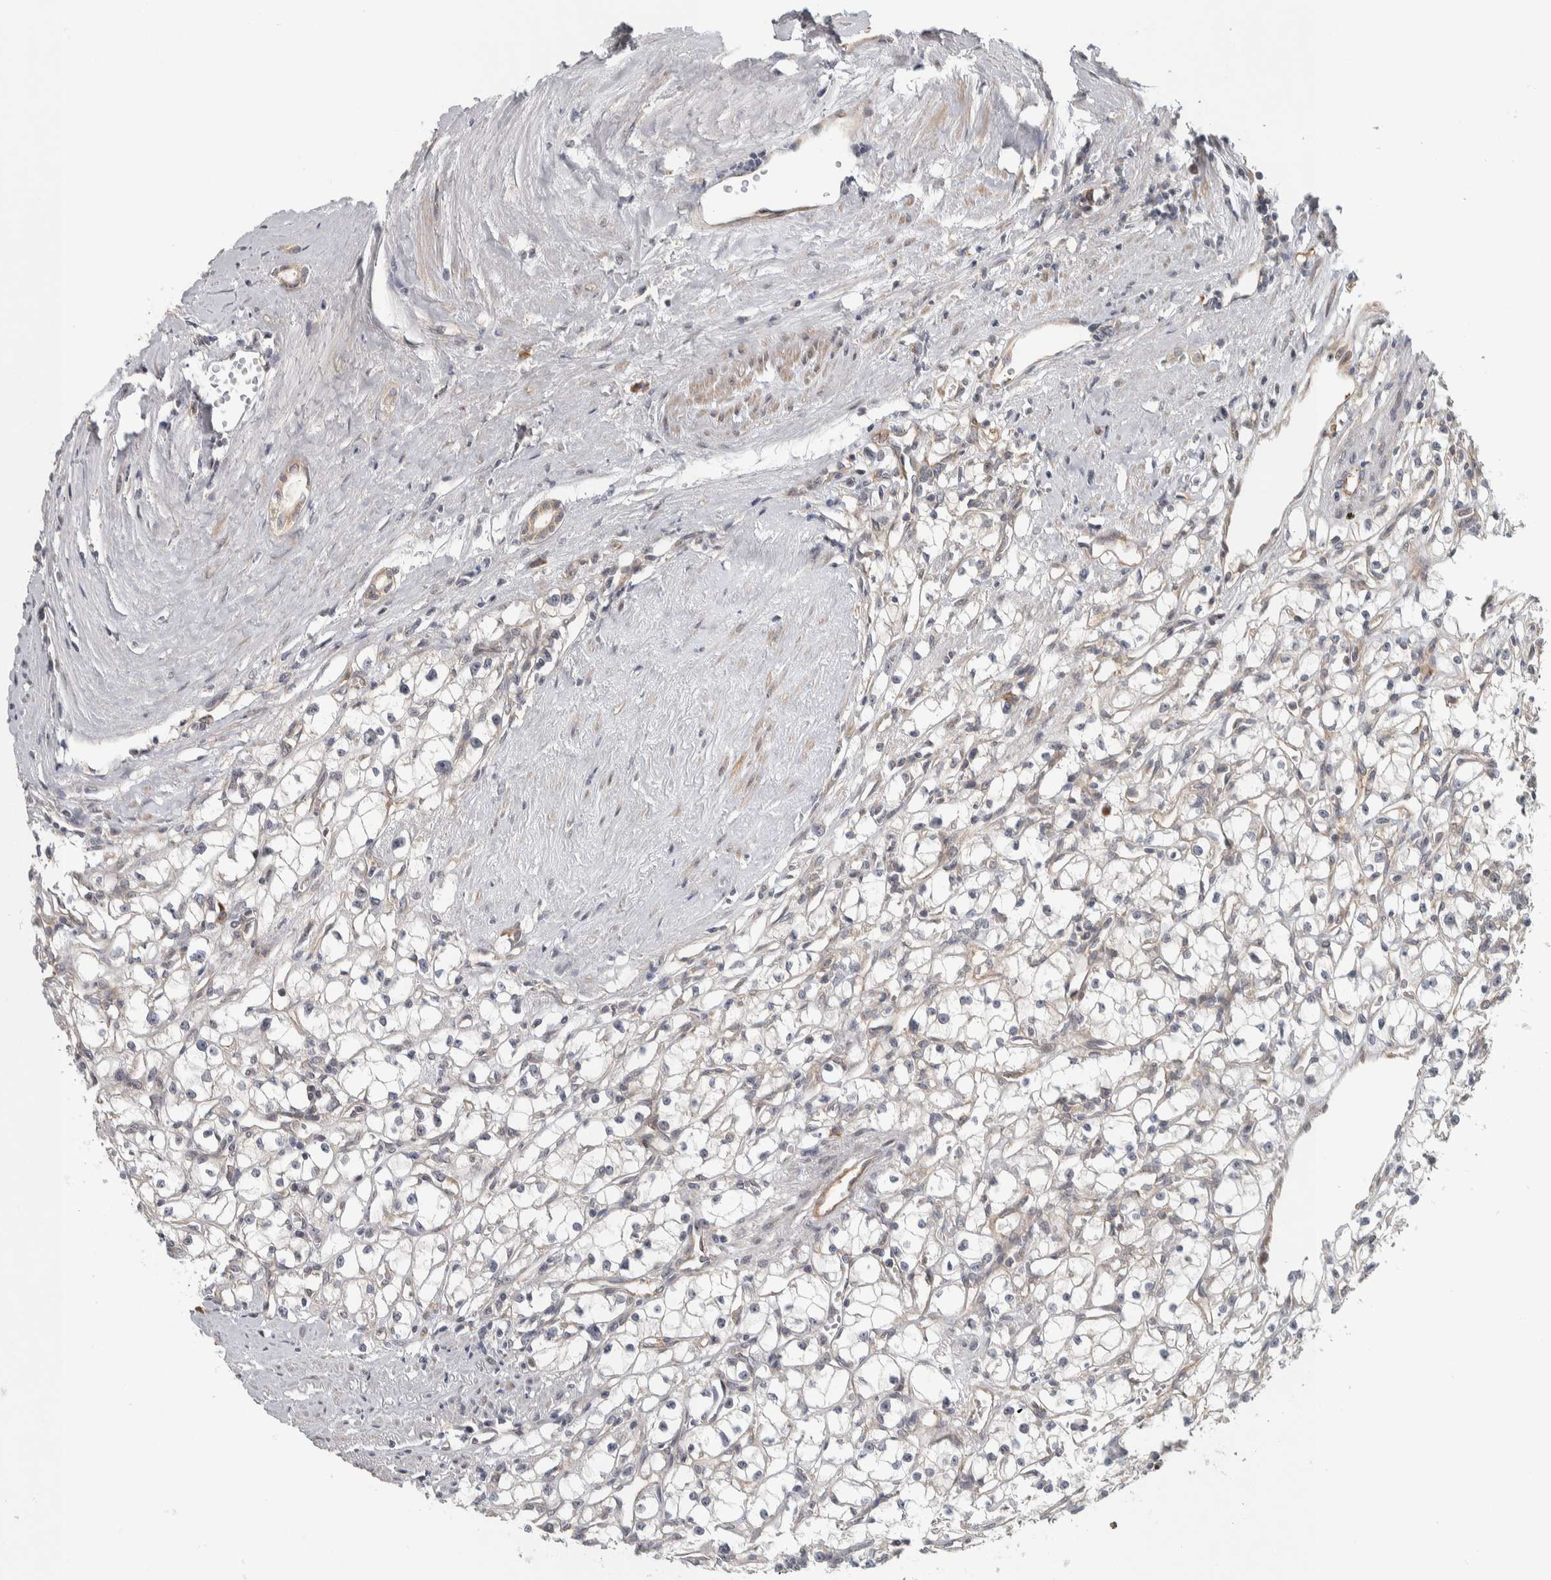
{"staining": {"intensity": "negative", "quantity": "none", "location": "none"}, "tissue": "renal cancer", "cell_type": "Tumor cells", "image_type": "cancer", "snomed": [{"axis": "morphology", "description": "Adenocarcinoma, NOS"}, {"axis": "topography", "description": "Kidney"}], "caption": "The histopathology image shows no staining of tumor cells in renal cancer (adenocarcinoma).", "gene": "TBC1D31", "patient": {"sex": "male", "age": 56}}